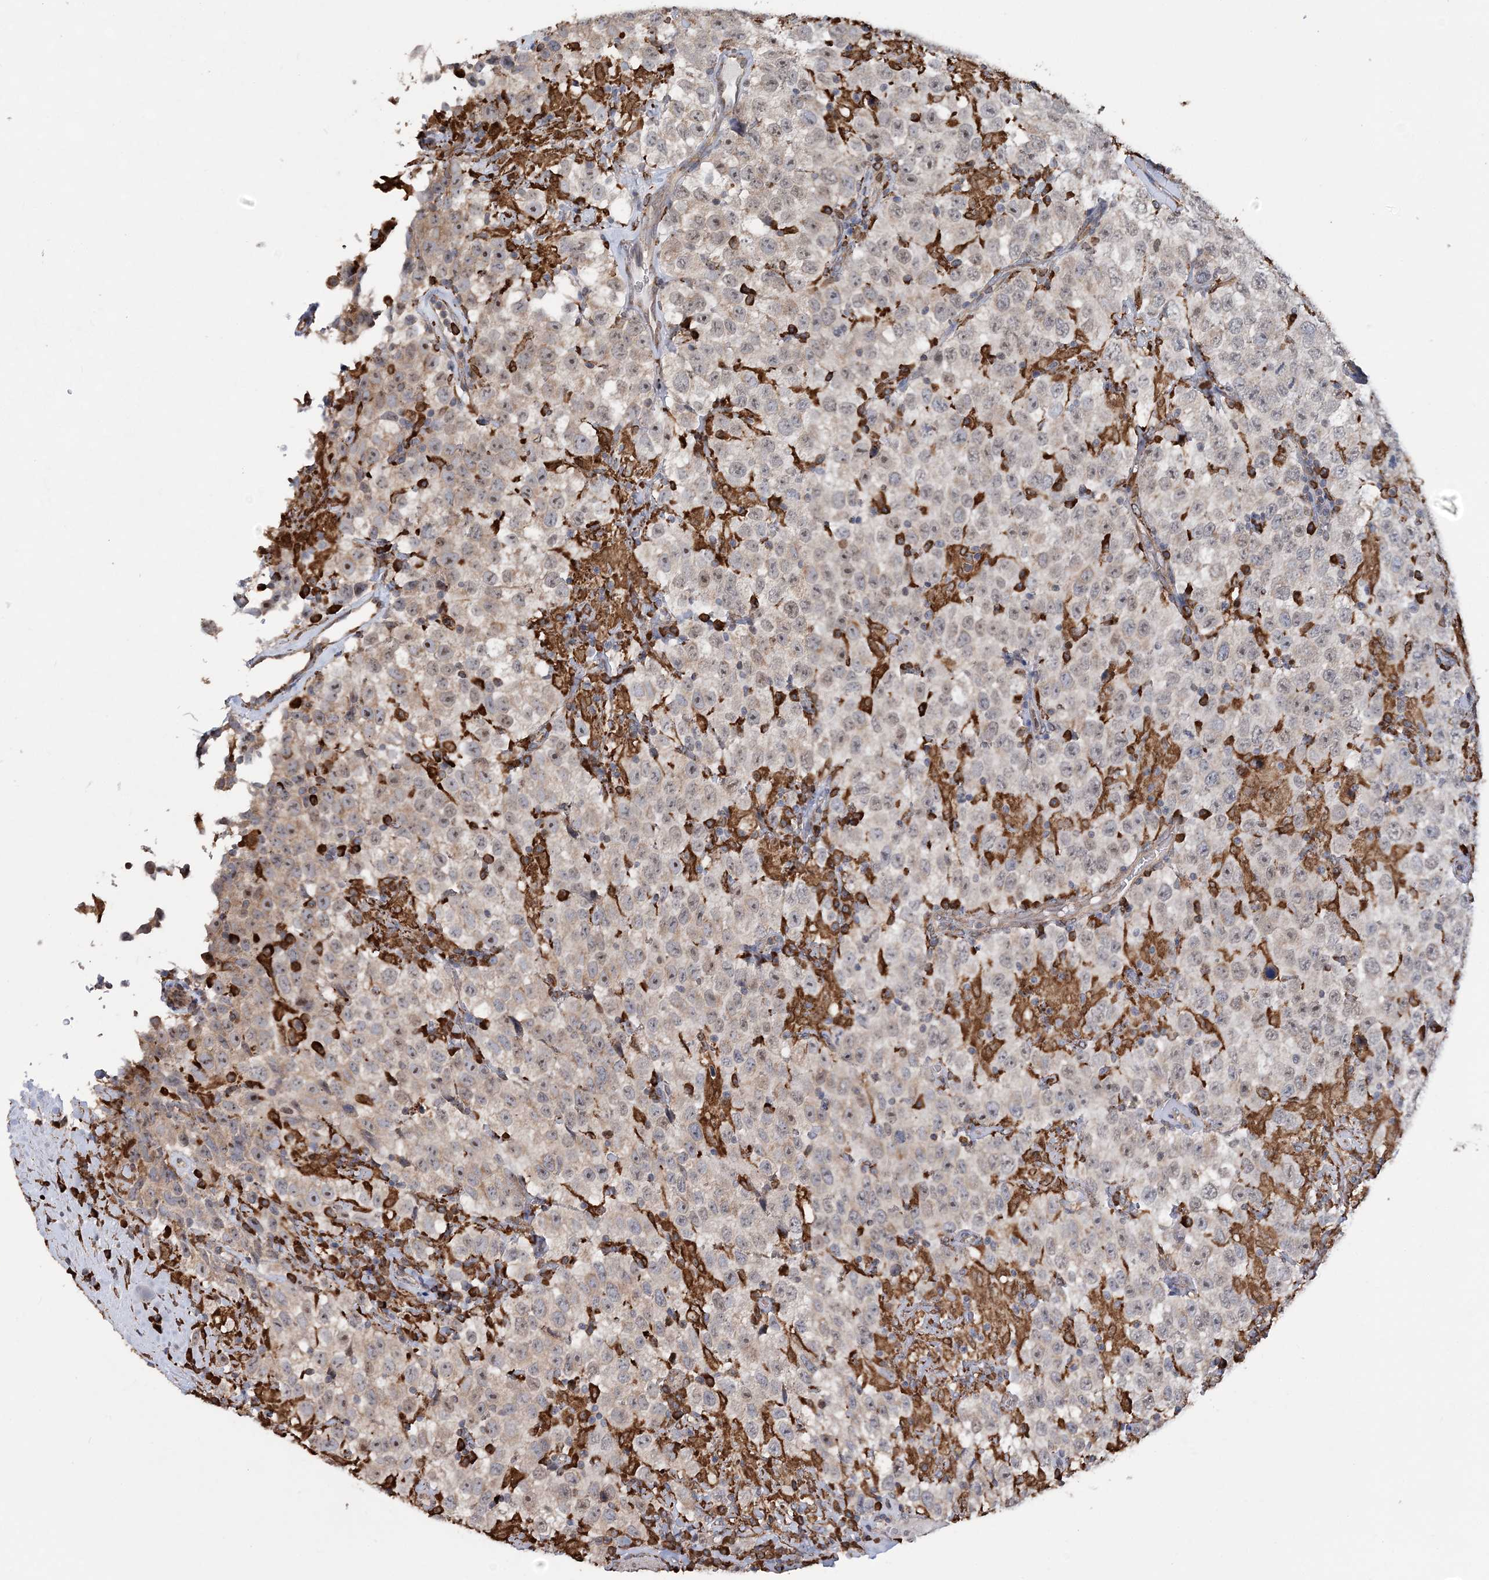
{"staining": {"intensity": "weak", "quantity": "25%-75%", "location": "cytoplasmic/membranous"}, "tissue": "testis cancer", "cell_type": "Tumor cells", "image_type": "cancer", "snomed": [{"axis": "morphology", "description": "Seminoma, NOS"}, {"axis": "topography", "description": "Testis"}], "caption": "Testis cancer stained with IHC shows weak cytoplasmic/membranous expression in approximately 25%-75% of tumor cells.", "gene": "WDR12", "patient": {"sex": "male", "age": 41}}